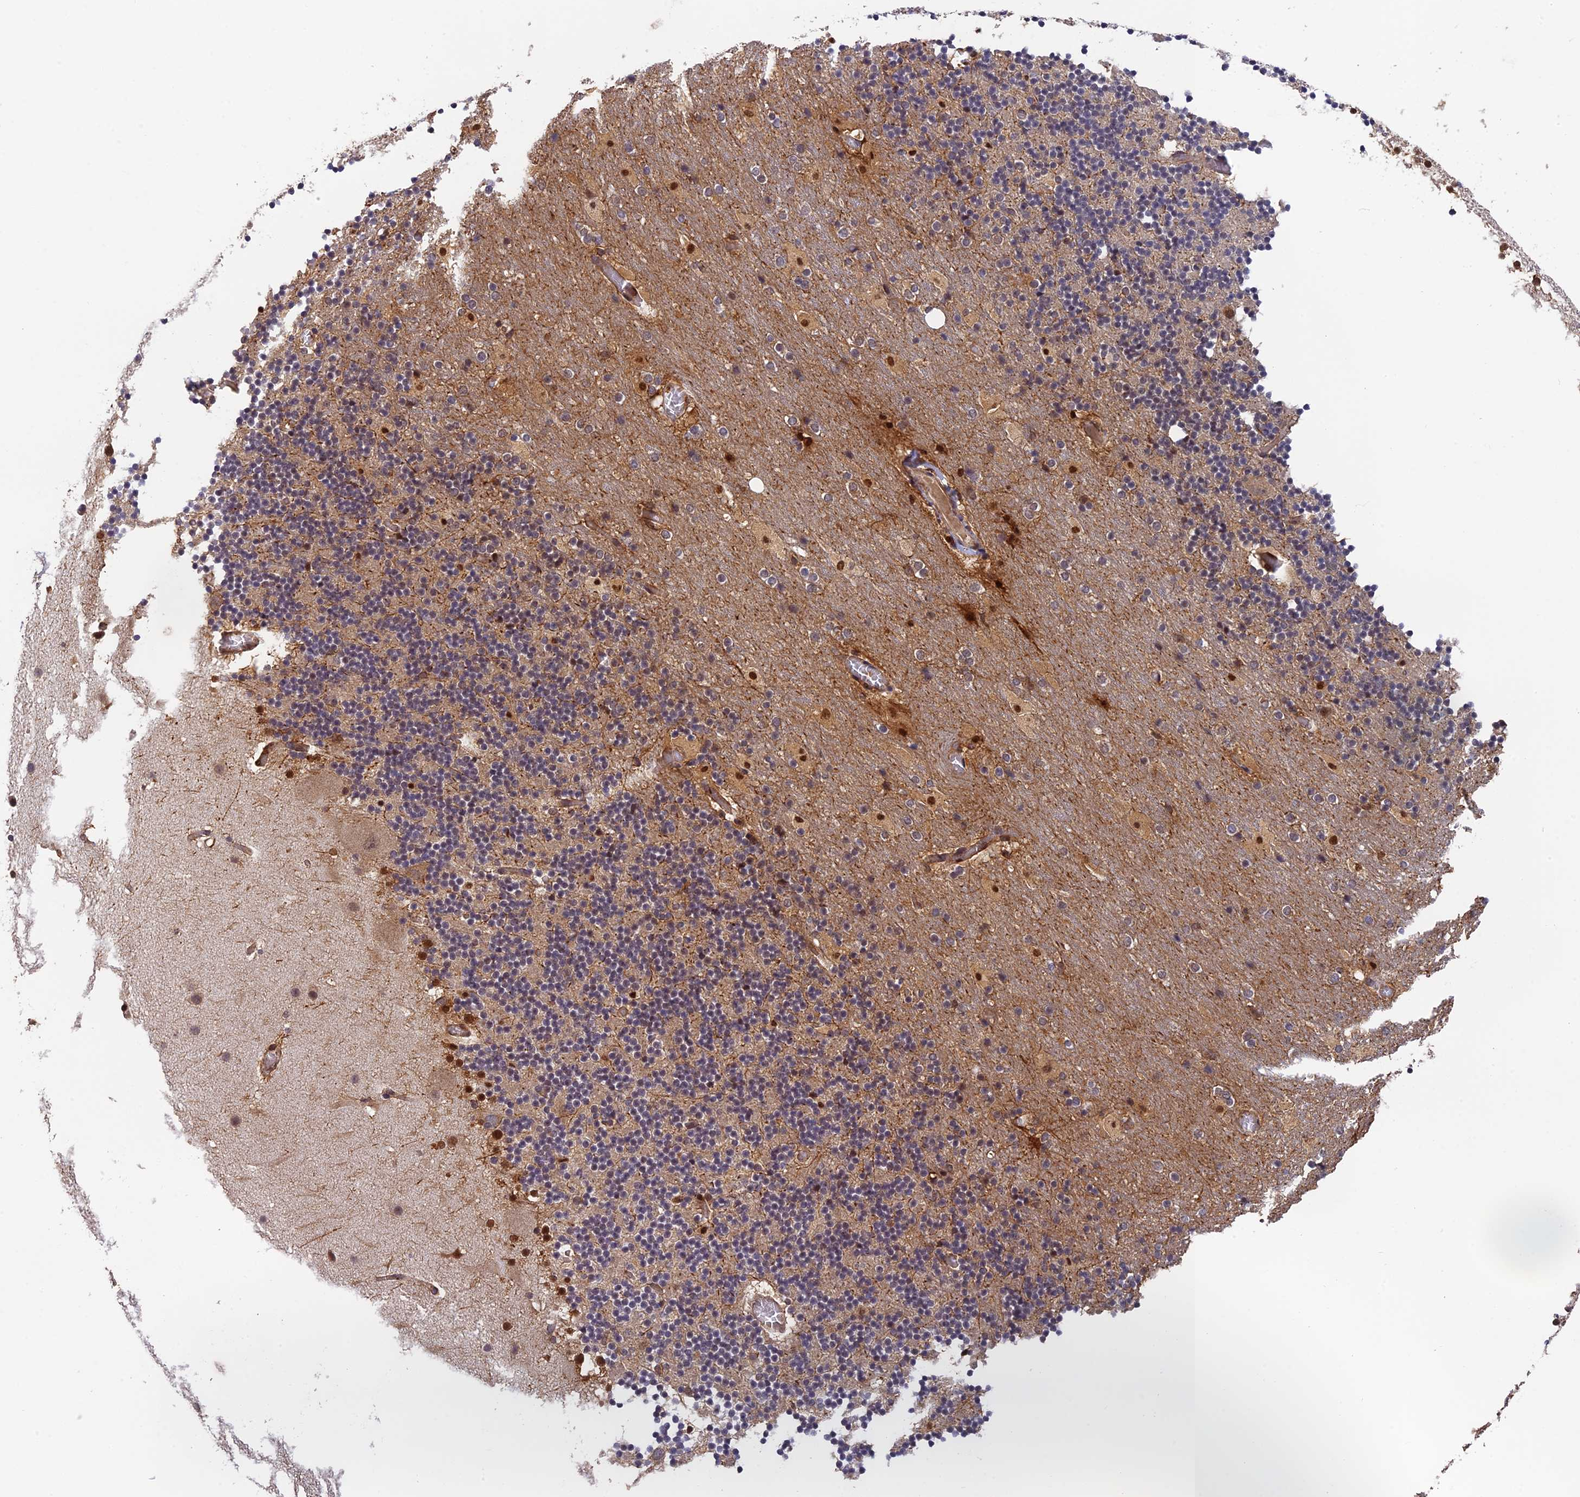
{"staining": {"intensity": "strong", "quantity": "25%-75%", "location": "nuclear"}, "tissue": "cerebellum", "cell_type": "Cells in granular layer", "image_type": "normal", "snomed": [{"axis": "morphology", "description": "Normal tissue, NOS"}, {"axis": "topography", "description": "Cerebellum"}], "caption": "Cells in granular layer demonstrate strong nuclear expression in about 25%-75% of cells in benign cerebellum.", "gene": "OSBPL1A", "patient": {"sex": "male", "age": 57}}